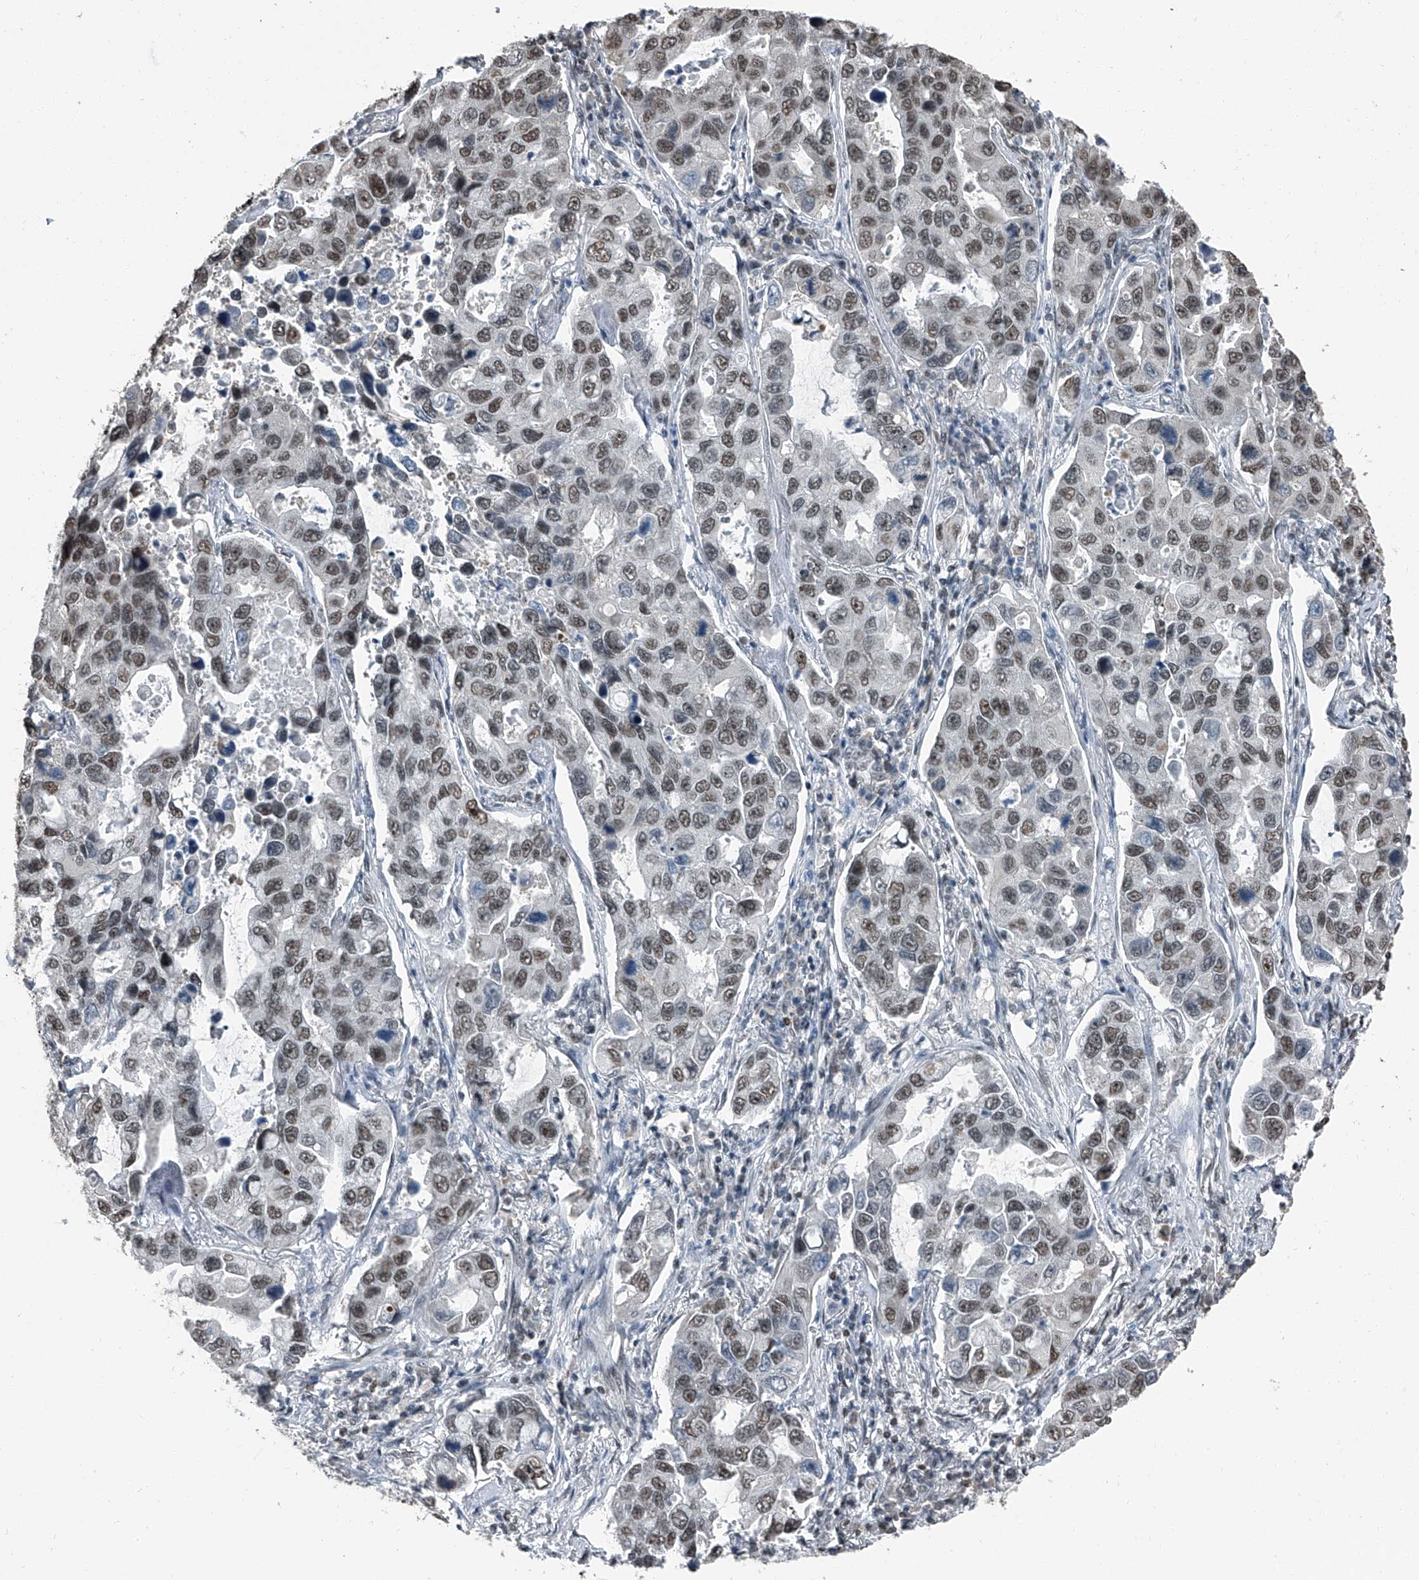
{"staining": {"intensity": "moderate", "quantity": ">75%", "location": "nuclear"}, "tissue": "lung cancer", "cell_type": "Tumor cells", "image_type": "cancer", "snomed": [{"axis": "morphology", "description": "Adenocarcinoma, NOS"}, {"axis": "topography", "description": "Lung"}], "caption": "Human lung cancer stained with a protein marker reveals moderate staining in tumor cells.", "gene": "TCOF1", "patient": {"sex": "male", "age": 64}}